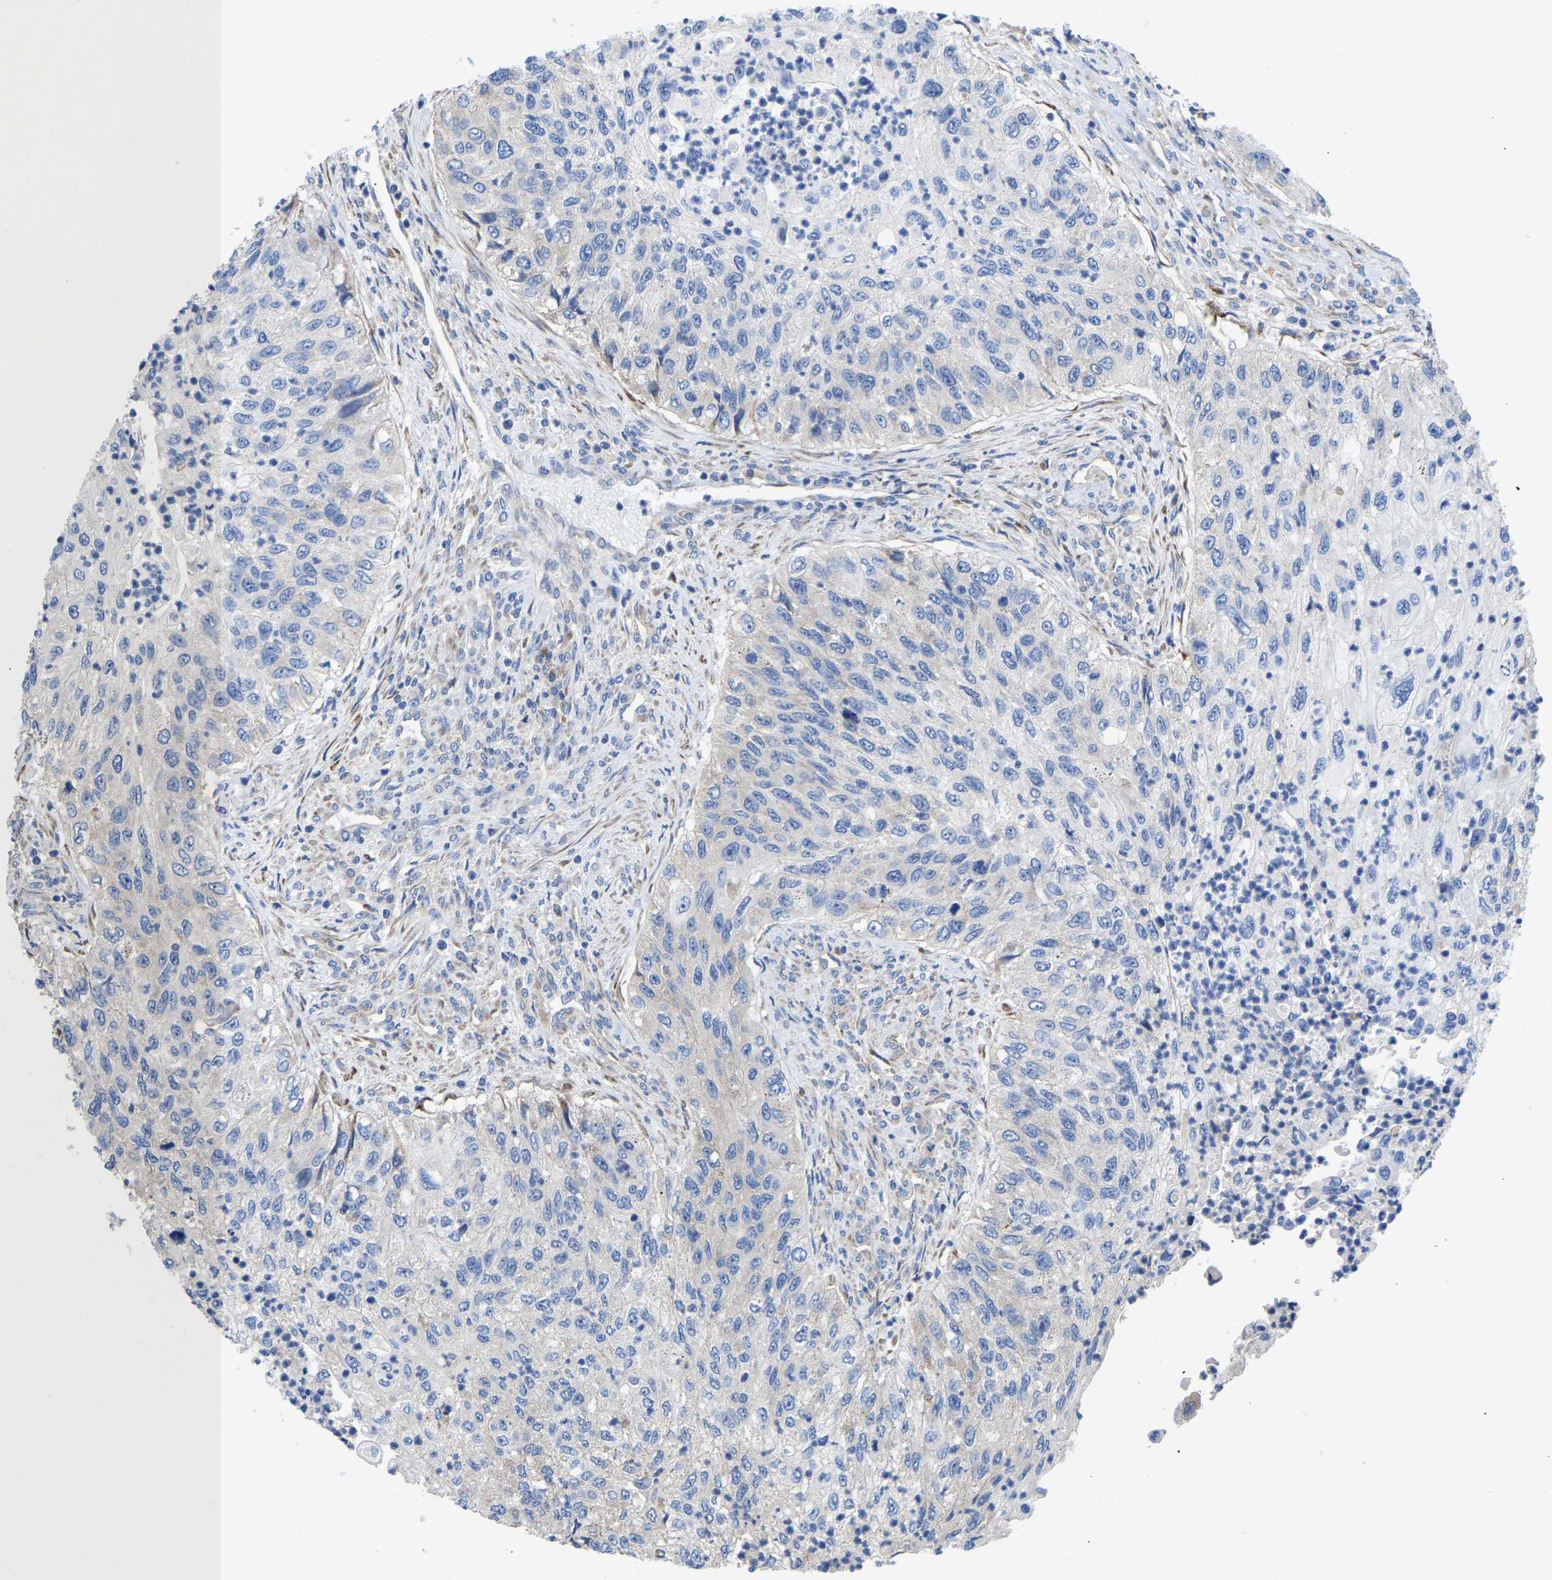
{"staining": {"intensity": "negative", "quantity": "none", "location": "none"}, "tissue": "urothelial cancer", "cell_type": "Tumor cells", "image_type": "cancer", "snomed": [{"axis": "morphology", "description": "Urothelial carcinoma, High grade"}, {"axis": "topography", "description": "Urinary bladder"}], "caption": "High-grade urothelial carcinoma was stained to show a protein in brown. There is no significant staining in tumor cells.", "gene": "ABCA10", "patient": {"sex": "female", "age": 60}}